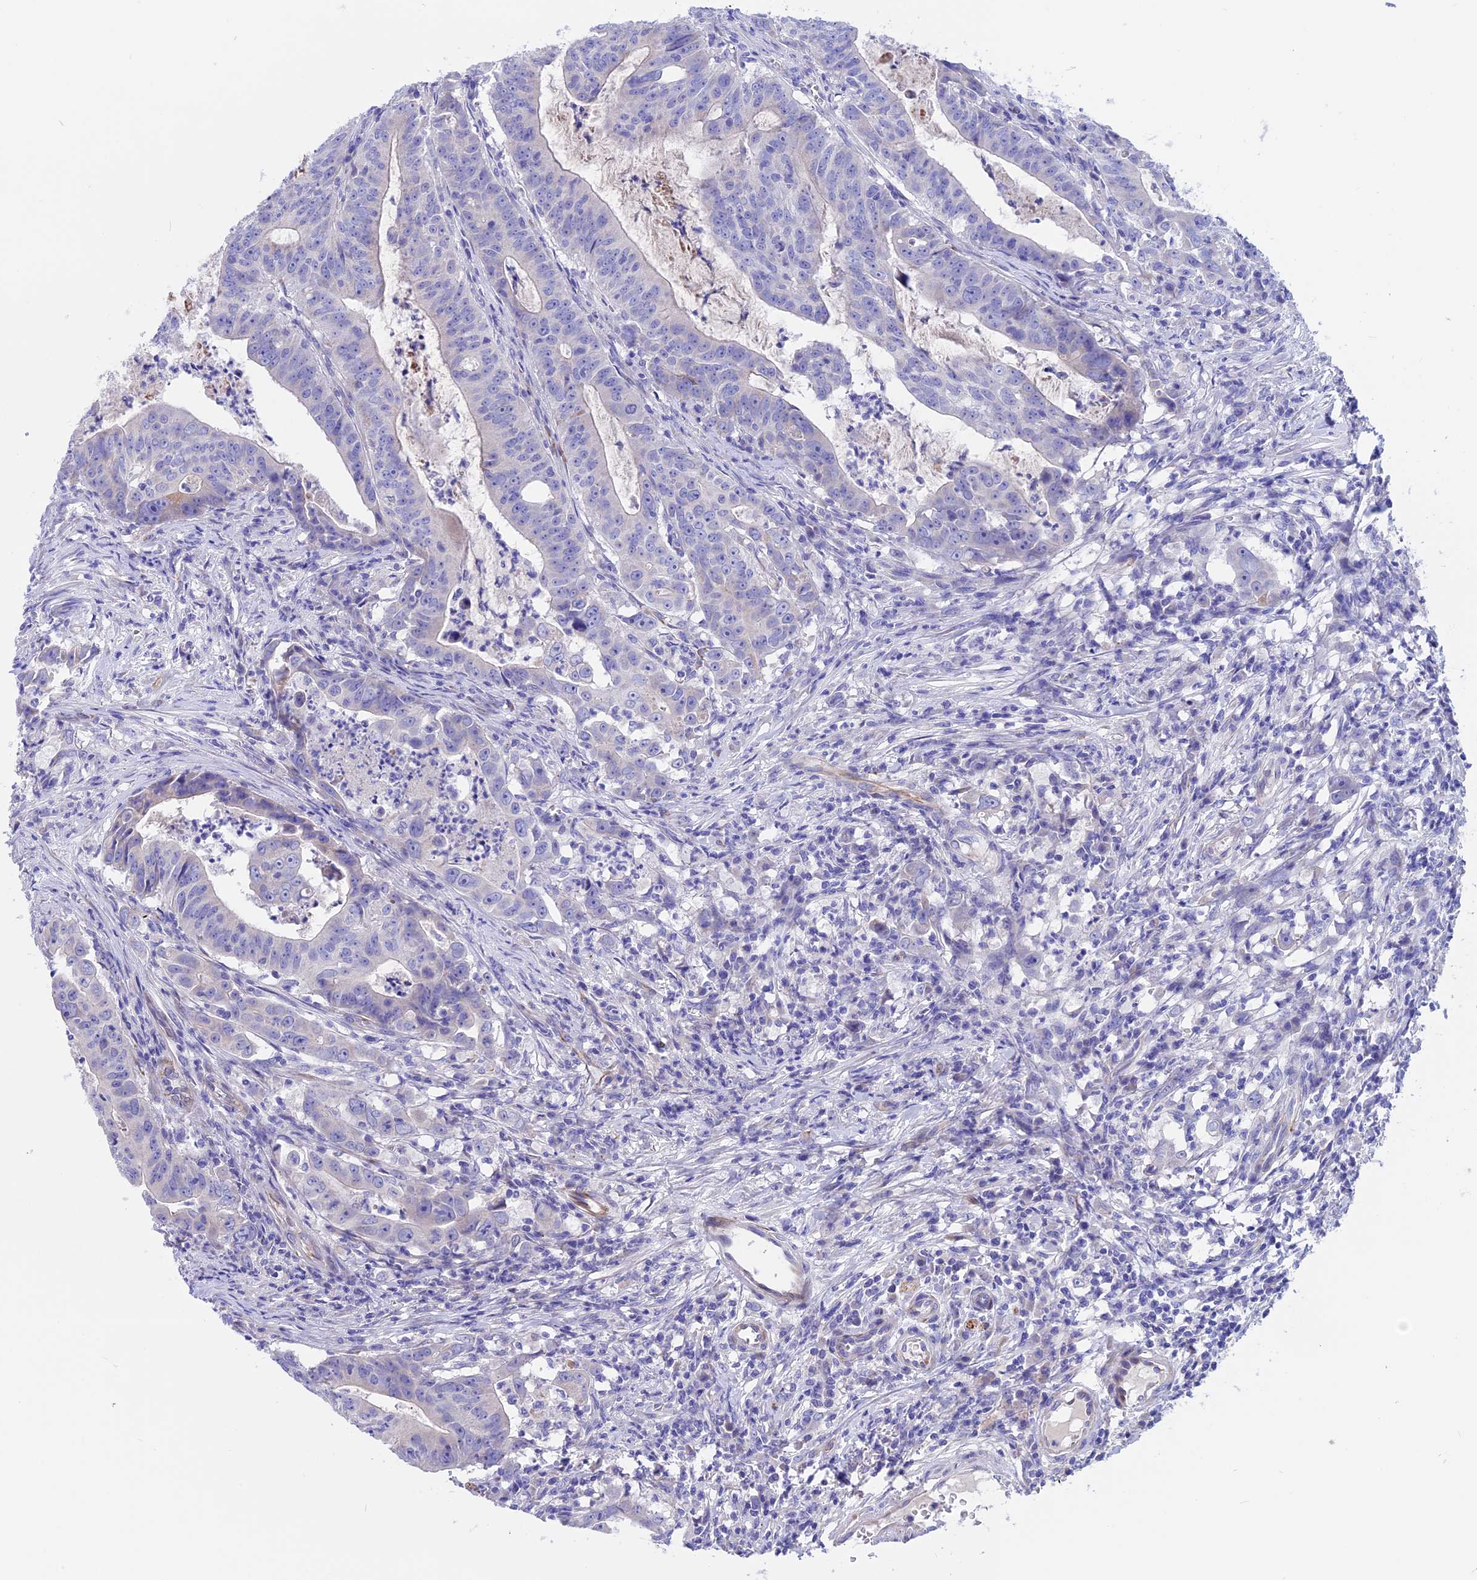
{"staining": {"intensity": "negative", "quantity": "none", "location": "none"}, "tissue": "colorectal cancer", "cell_type": "Tumor cells", "image_type": "cancer", "snomed": [{"axis": "morphology", "description": "Adenocarcinoma, NOS"}, {"axis": "topography", "description": "Rectum"}], "caption": "Colorectal cancer was stained to show a protein in brown. There is no significant staining in tumor cells. Nuclei are stained in blue.", "gene": "TMEM138", "patient": {"sex": "male", "age": 69}}